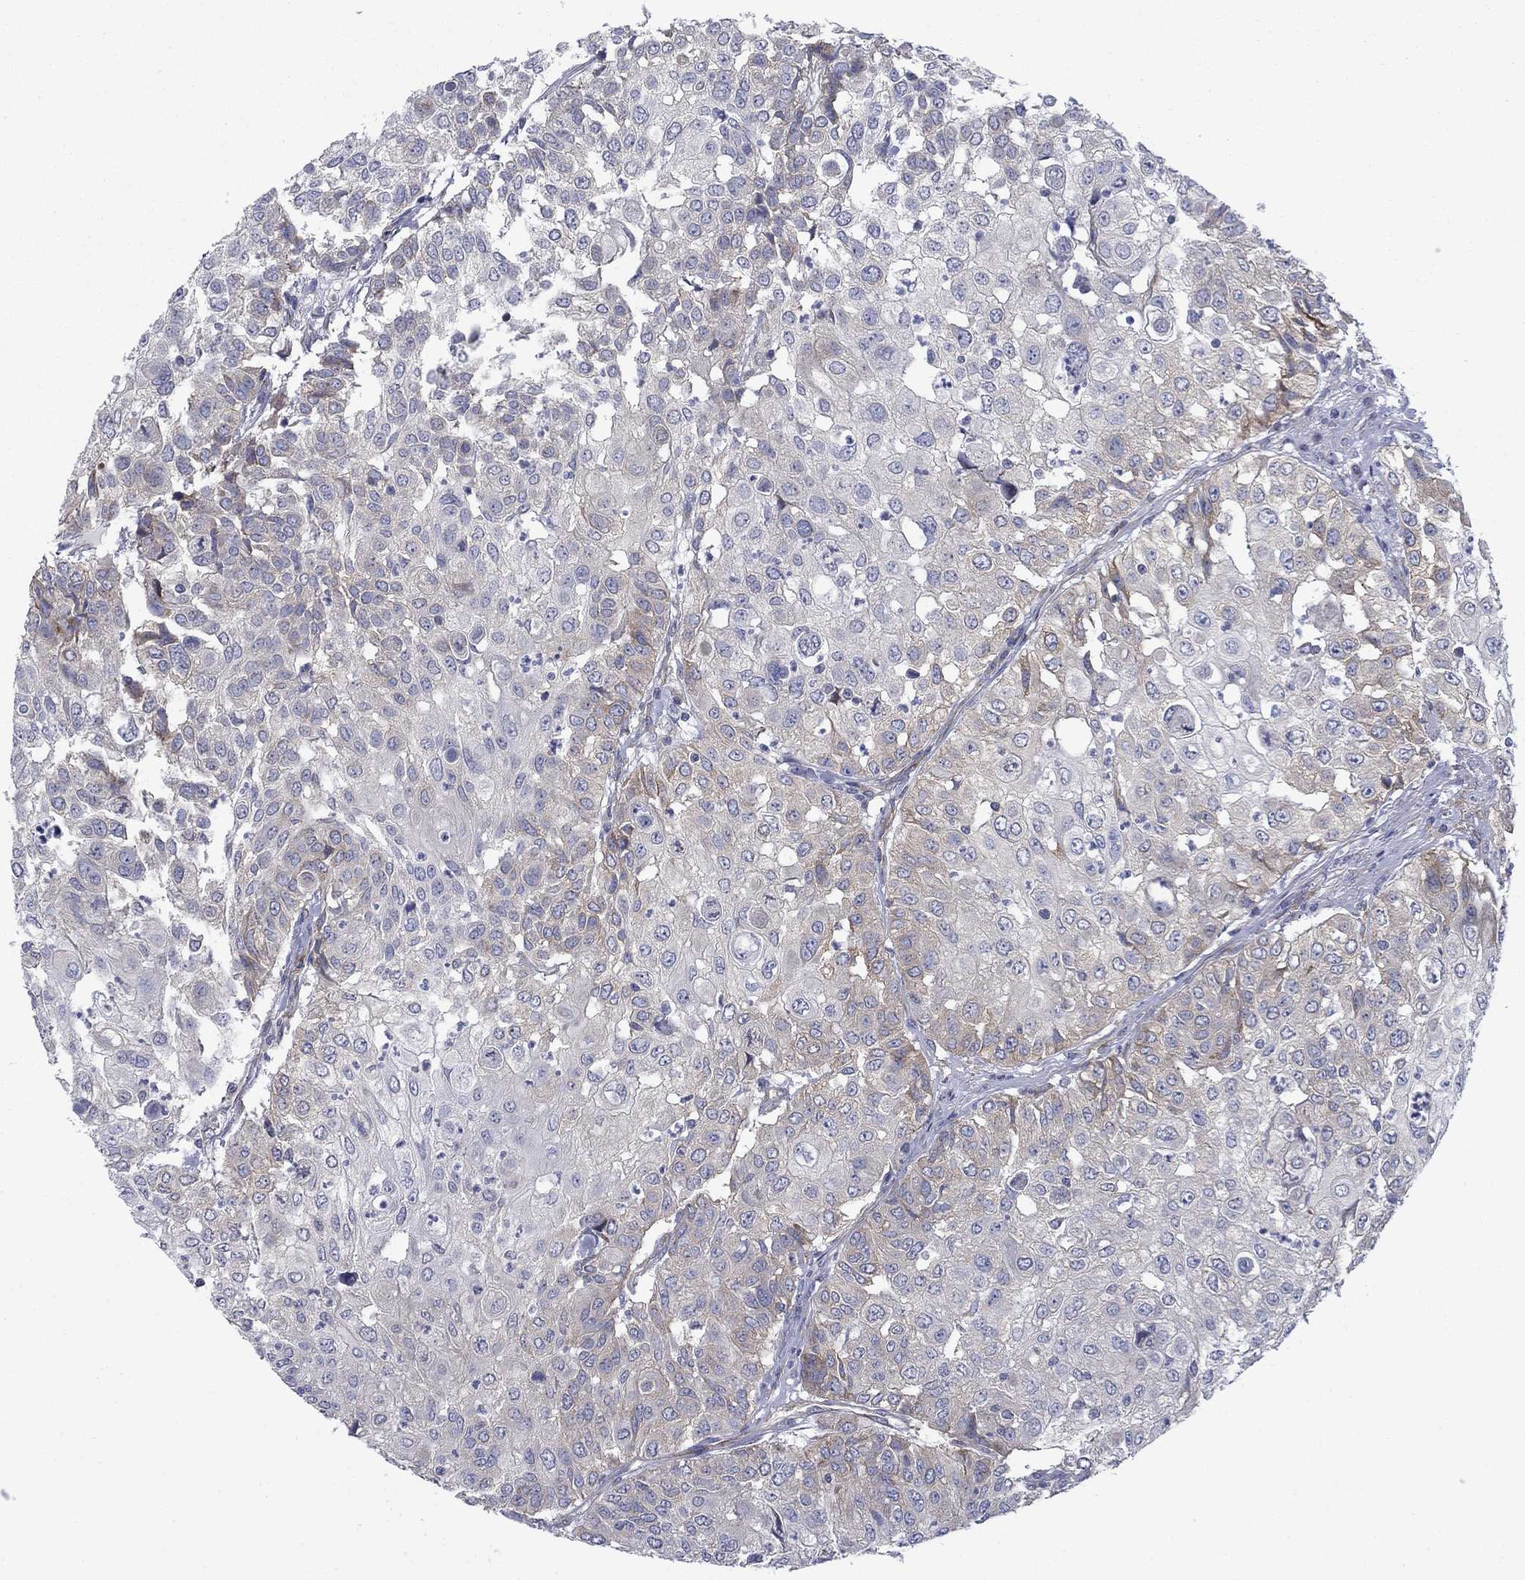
{"staining": {"intensity": "moderate", "quantity": "<25%", "location": "cytoplasmic/membranous"}, "tissue": "urothelial cancer", "cell_type": "Tumor cells", "image_type": "cancer", "snomed": [{"axis": "morphology", "description": "Urothelial carcinoma, High grade"}, {"axis": "topography", "description": "Urinary bladder"}], "caption": "This is a photomicrograph of IHC staining of urothelial carcinoma (high-grade), which shows moderate expression in the cytoplasmic/membranous of tumor cells.", "gene": "FXR1", "patient": {"sex": "female", "age": 79}}